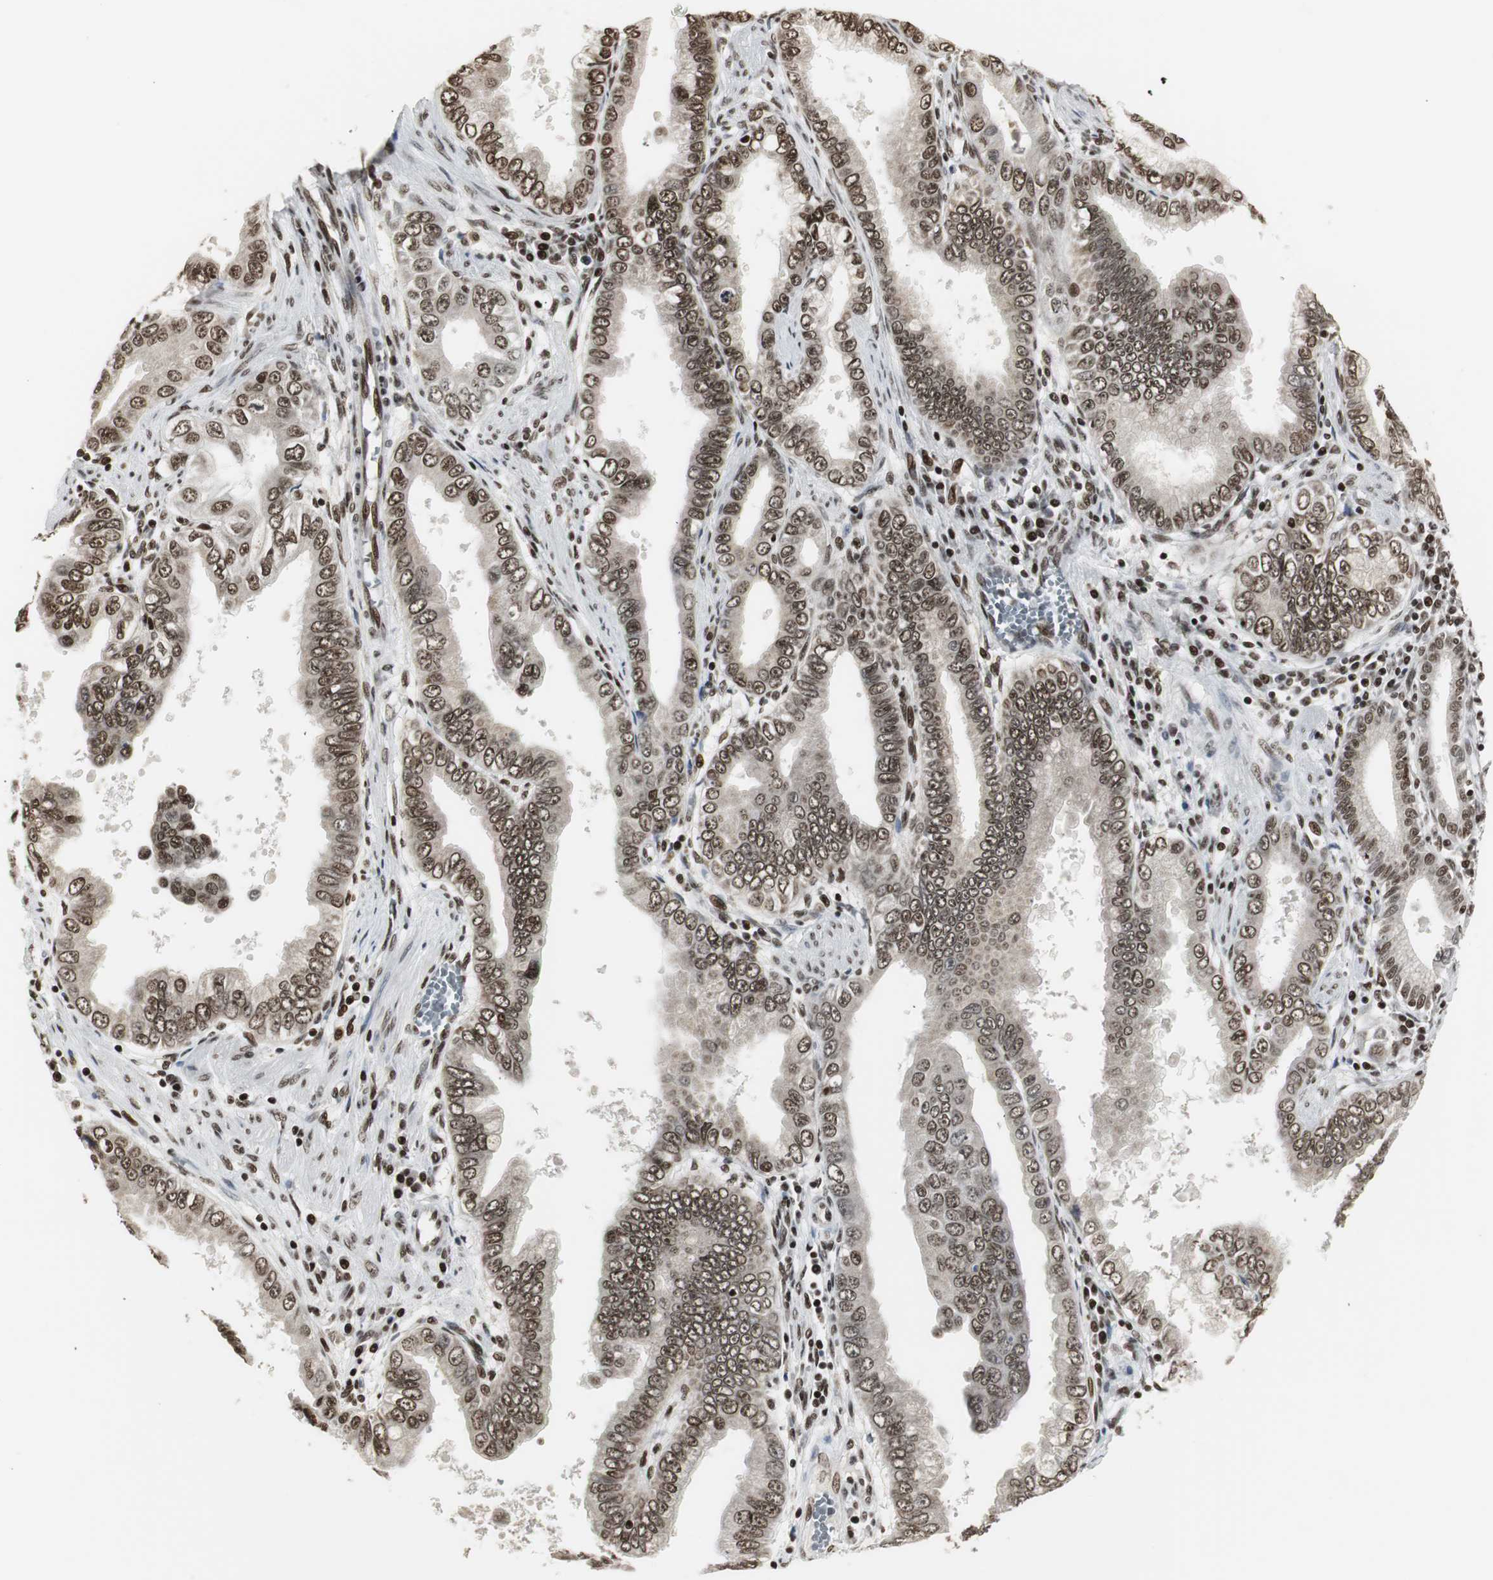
{"staining": {"intensity": "moderate", "quantity": ">75%", "location": "nuclear"}, "tissue": "pancreatic cancer", "cell_type": "Tumor cells", "image_type": "cancer", "snomed": [{"axis": "morphology", "description": "Normal tissue, NOS"}, {"axis": "topography", "description": "Lymph node"}], "caption": "Immunohistochemistry (IHC) of human pancreatic cancer reveals medium levels of moderate nuclear positivity in about >75% of tumor cells. The staining was performed using DAB to visualize the protein expression in brown, while the nuclei were stained in blue with hematoxylin (Magnification: 20x).", "gene": "PARN", "patient": {"sex": "male", "age": 50}}